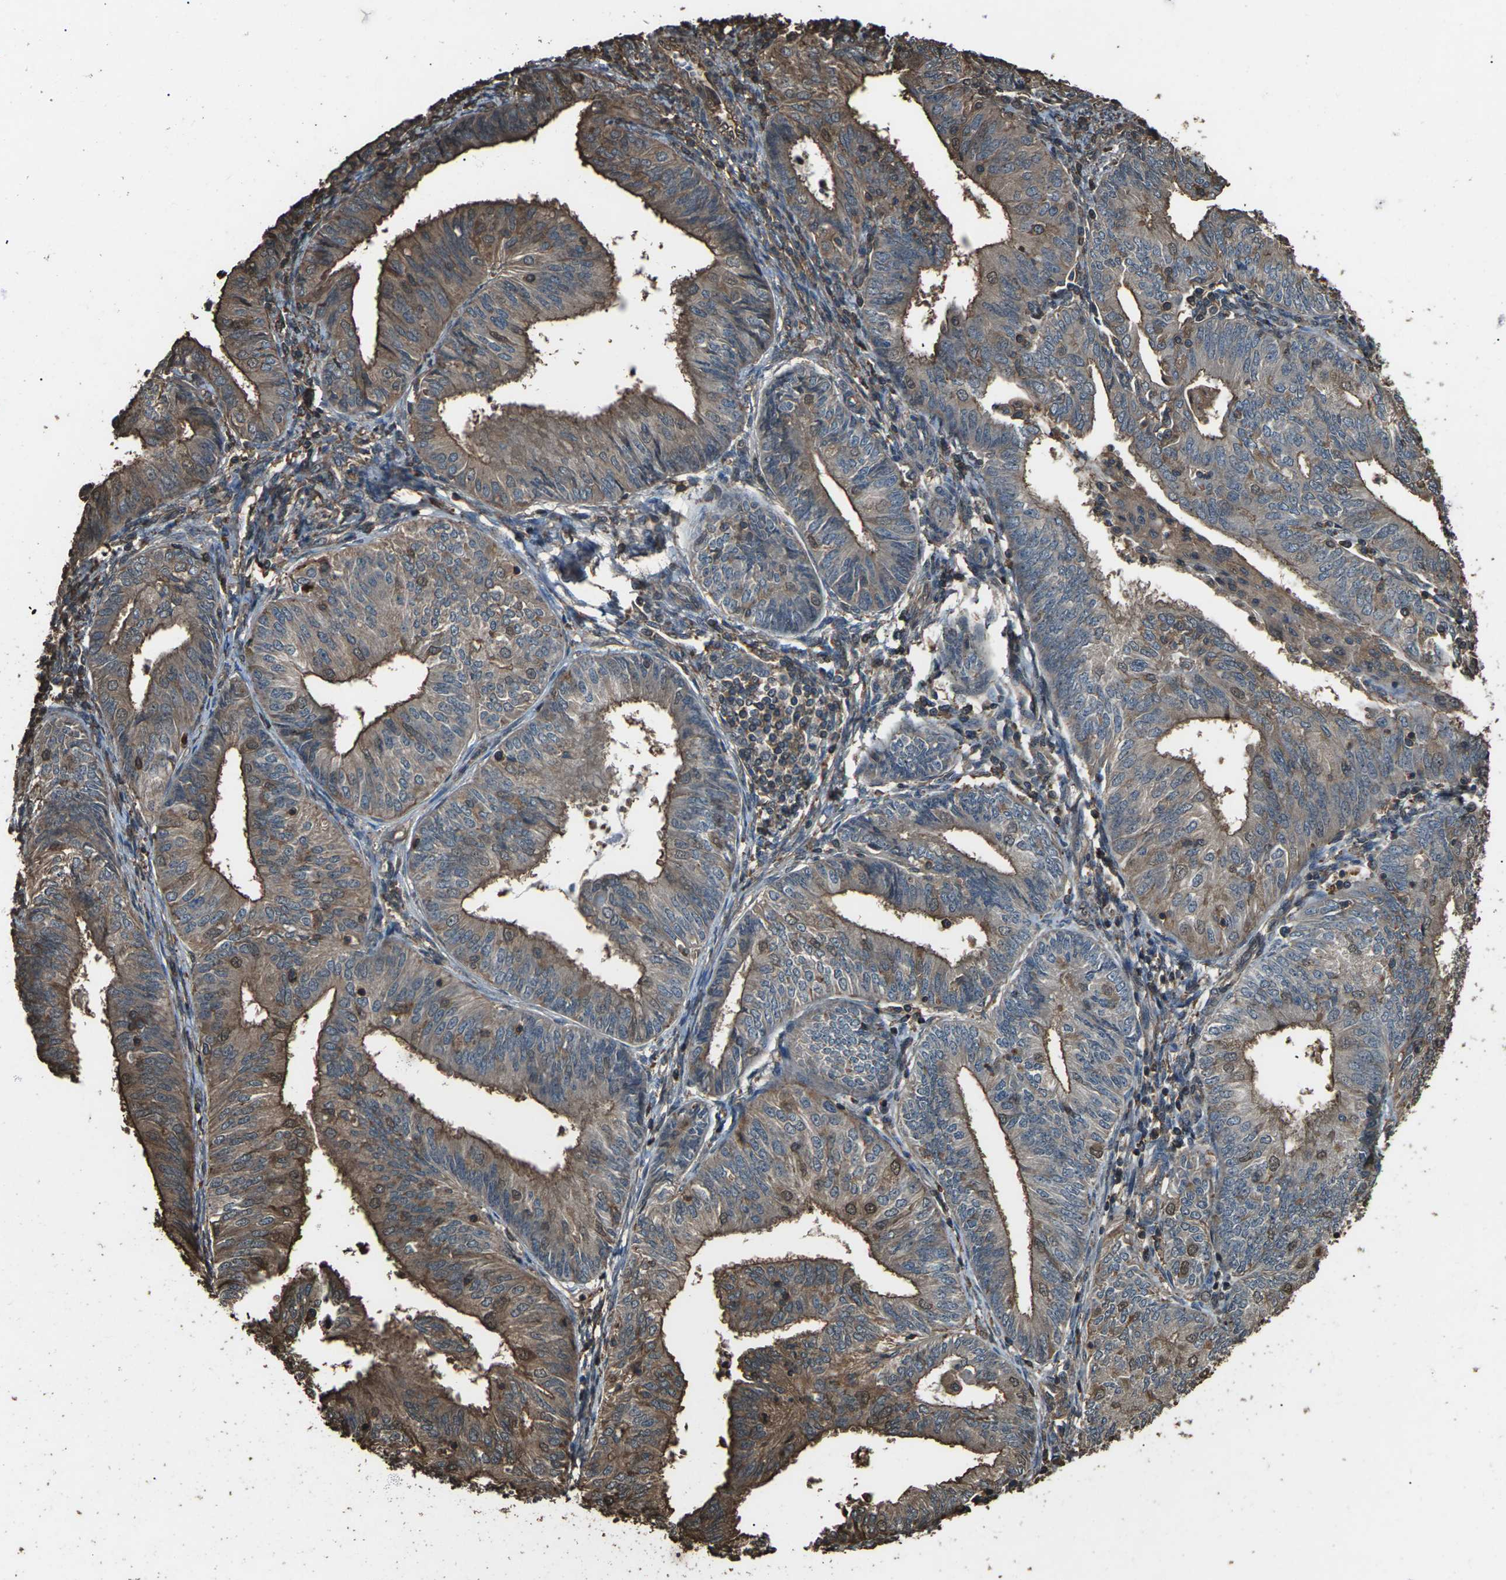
{"staining": {"intensity": "moderate", "quantity": ">75%", "location": "cytoplasmic/membranous"}, "tissue": "endometrial cancer", "cell_type": "Tumor cells", "image_type": "cancer", "snomed": [{"axis": "morphology", "description": "Adenocarcinoma, NOS"}, {"axis": "topography", "description": "Endometrium"}], "caption": "Protein expression by IHC reveals moderate cytoplasmic/membranous positivity in approximately >75% of tumor cells in adenocarcinoma (endometrial).", "gene": "DHPS", "patient": {"sex": "female", "age": 58}}